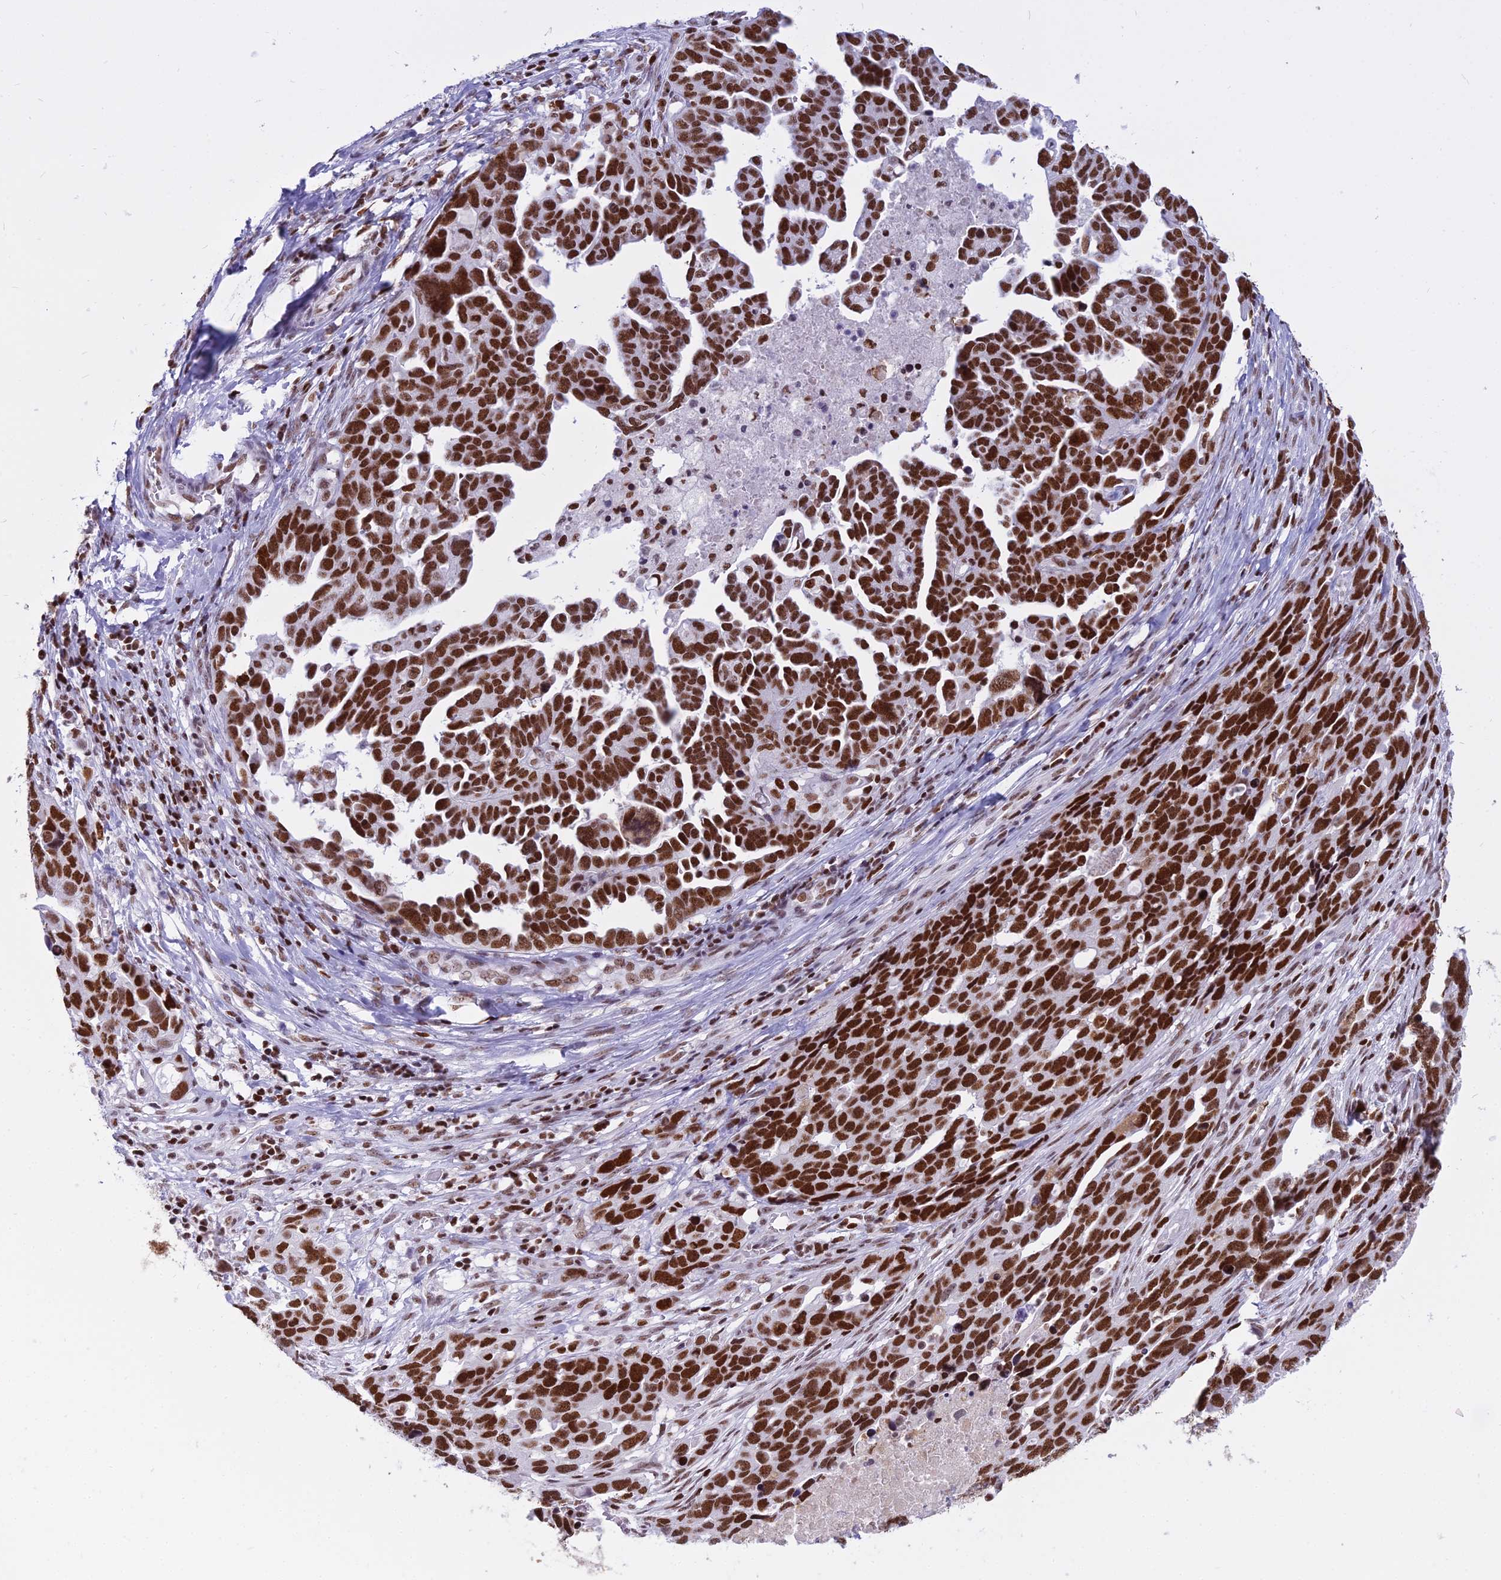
{"staining": {"intensity": "strong", "quantity": ">75%", "location": "nuclear"}, "tissue": "ovarian cancer", "cell_type": "Tumor cells", "image_type": "cancer", "snomed": [{"axis": "morphology", "description": "Cystadenocarcinoma, serous, NOS"}, {"axis": "topography", "description": "Ovary"}], "caption": "Ovarian serous cystadenocarcinoma tissue demonstrates strong nuclear positivity in about >75% of tumor cells, visualized by immunohistochemistry. (DAB IHC, brown staining for protein, blue staining for nuclei).", "gene": "PARP1", "patient": {"sex": "female", "age": 54}}